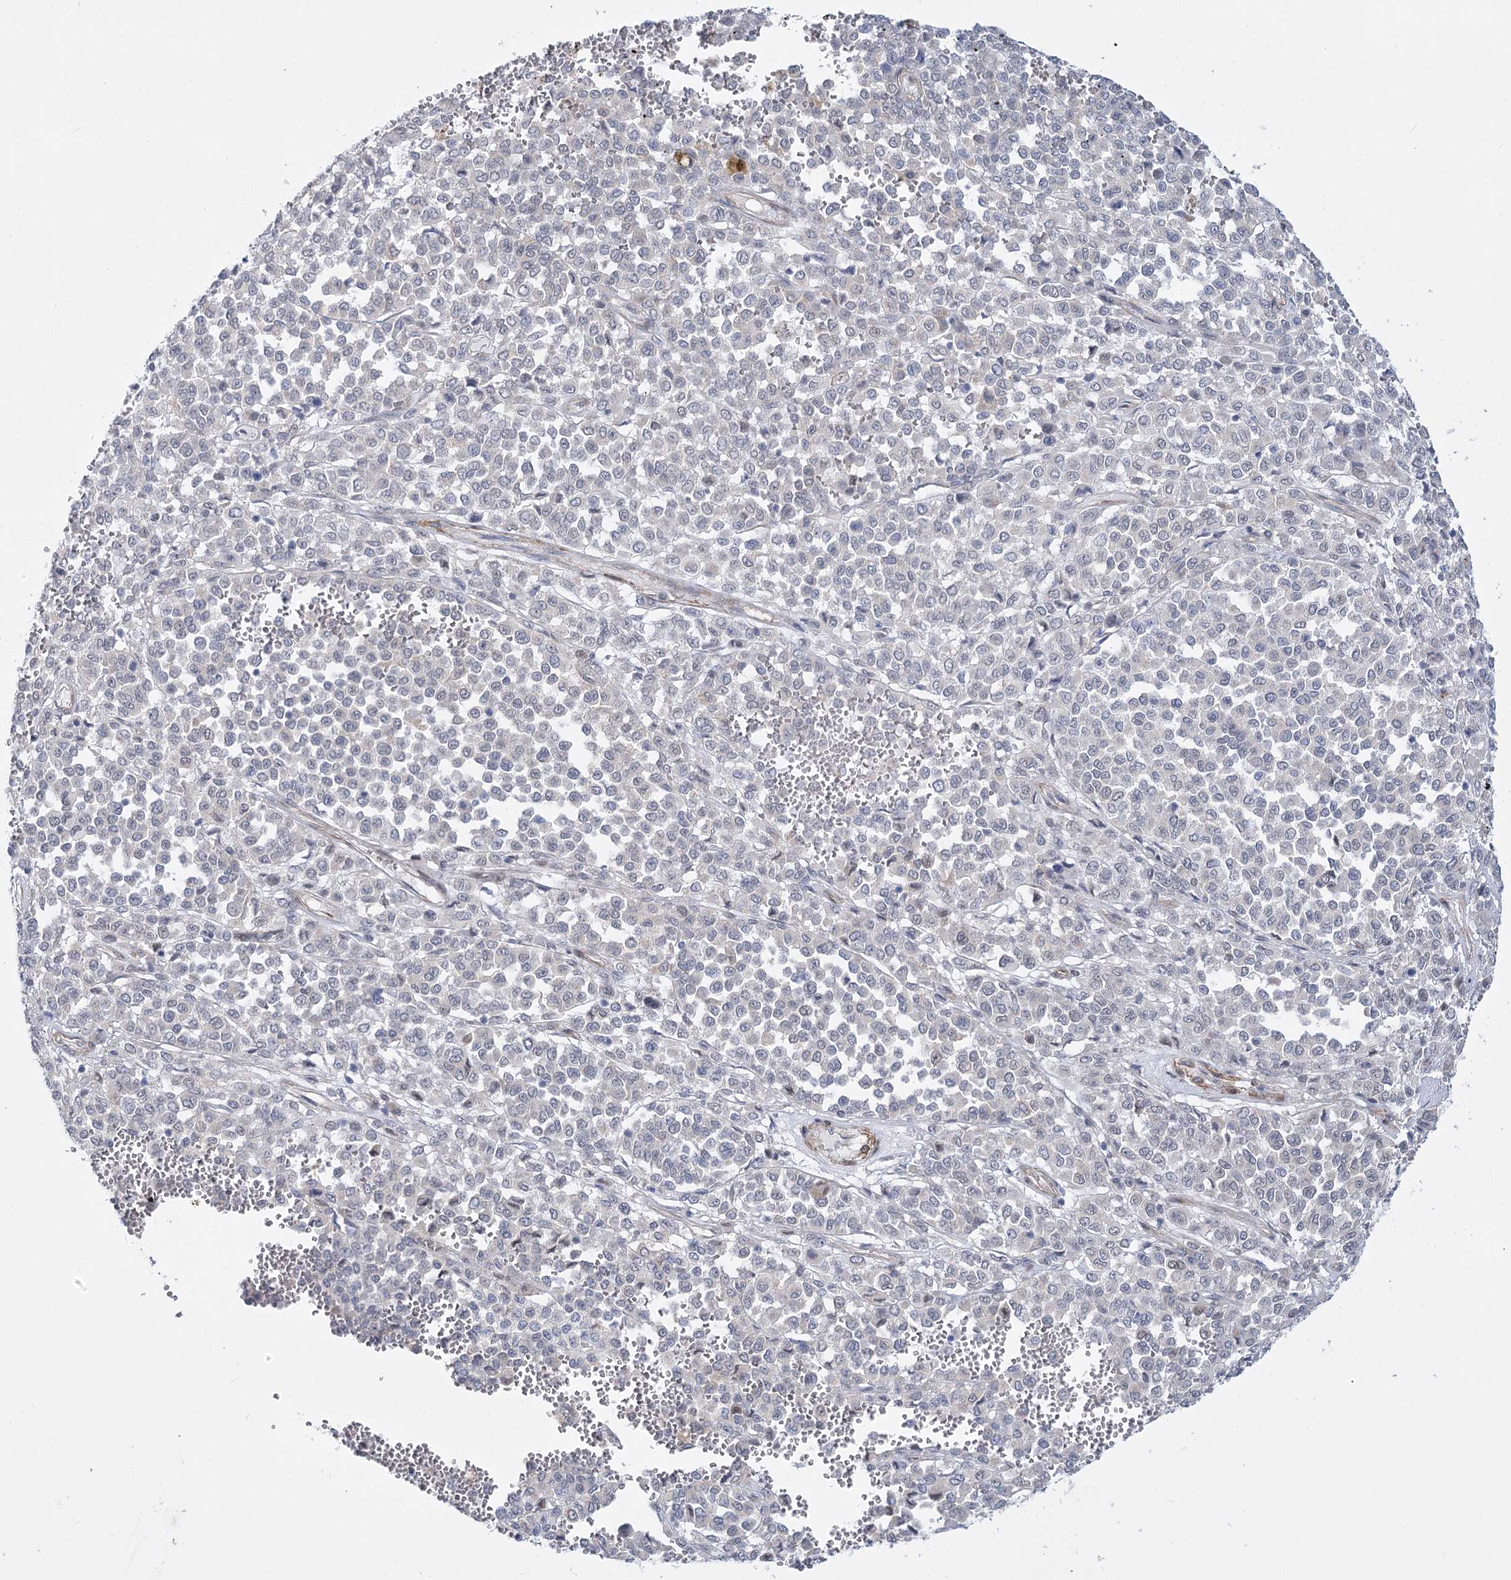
{"staining": {"intensity": "negative", "quantity": "none", "location": "none"}, "tissue": "melanoma", "cell_type": "Tumor cells", "image_type": "cancer", "snomed": [{"axis": "morphology", "description": "Malignant melanoma, Metastatic site"}, {"axis": "topography", "description": "Pancreas"}], "caption": "An image of human melanoma is negative for staining in tumor cells.", "gene": "ARSI", "patient": {"sex": "female", "age": 30}}